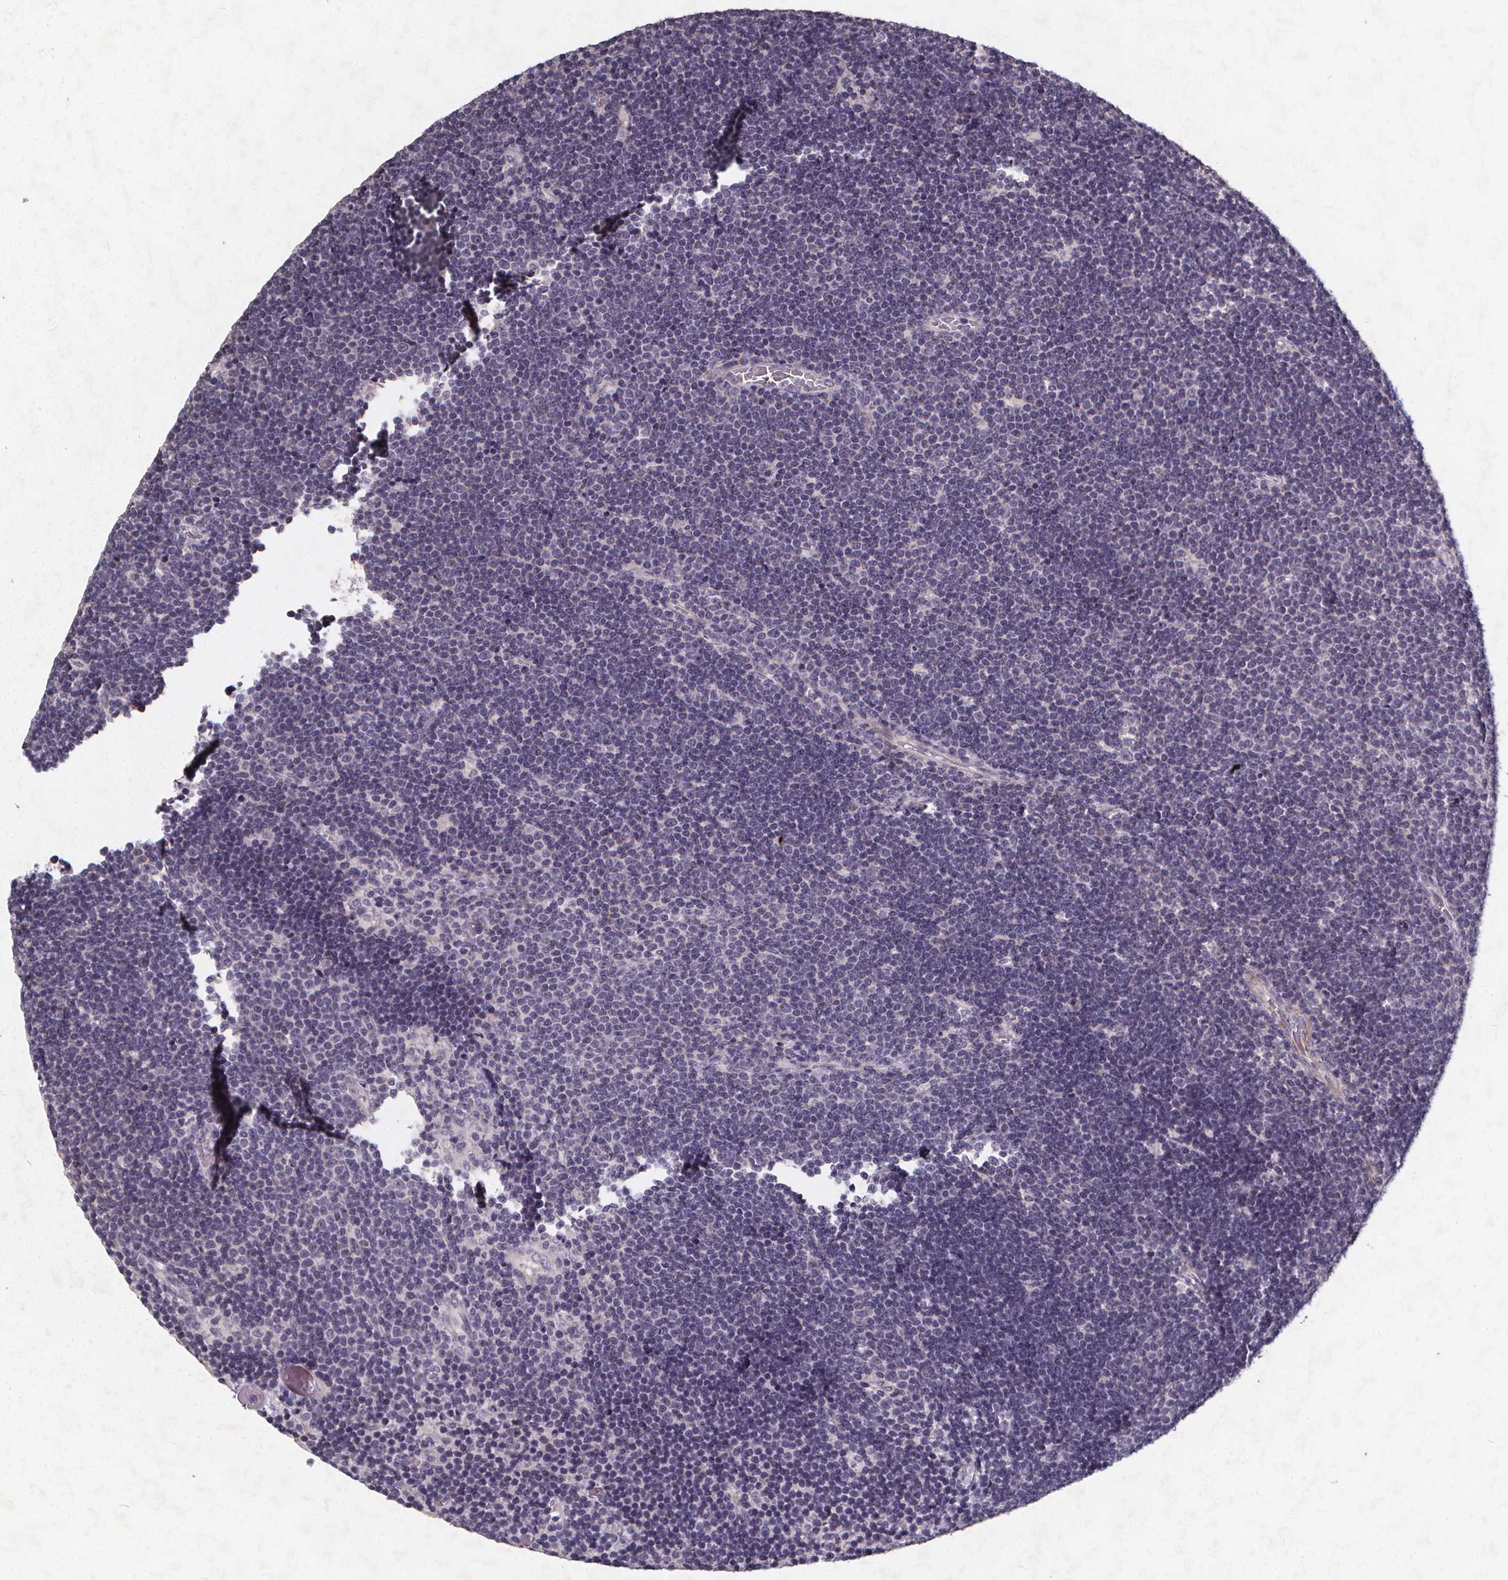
{"staining": {"intensity": "negative", "quantity": "none", "location": "none"}, "tissue": "lymphoma", "cell_type": "Tumor cells", "image_type": "cancer", "snomed": [{"axis": "morphology", "description": "Malignant lymphoma, non-Hodgkin's type, Low grade"}, {"axis": "topography", "description": "Brain"}], "caption": "Tumor cells show no significant protein positivity in lymphoma.", "gene": "TSPAN14", "patient": {"sex": "female", "age": 66}}